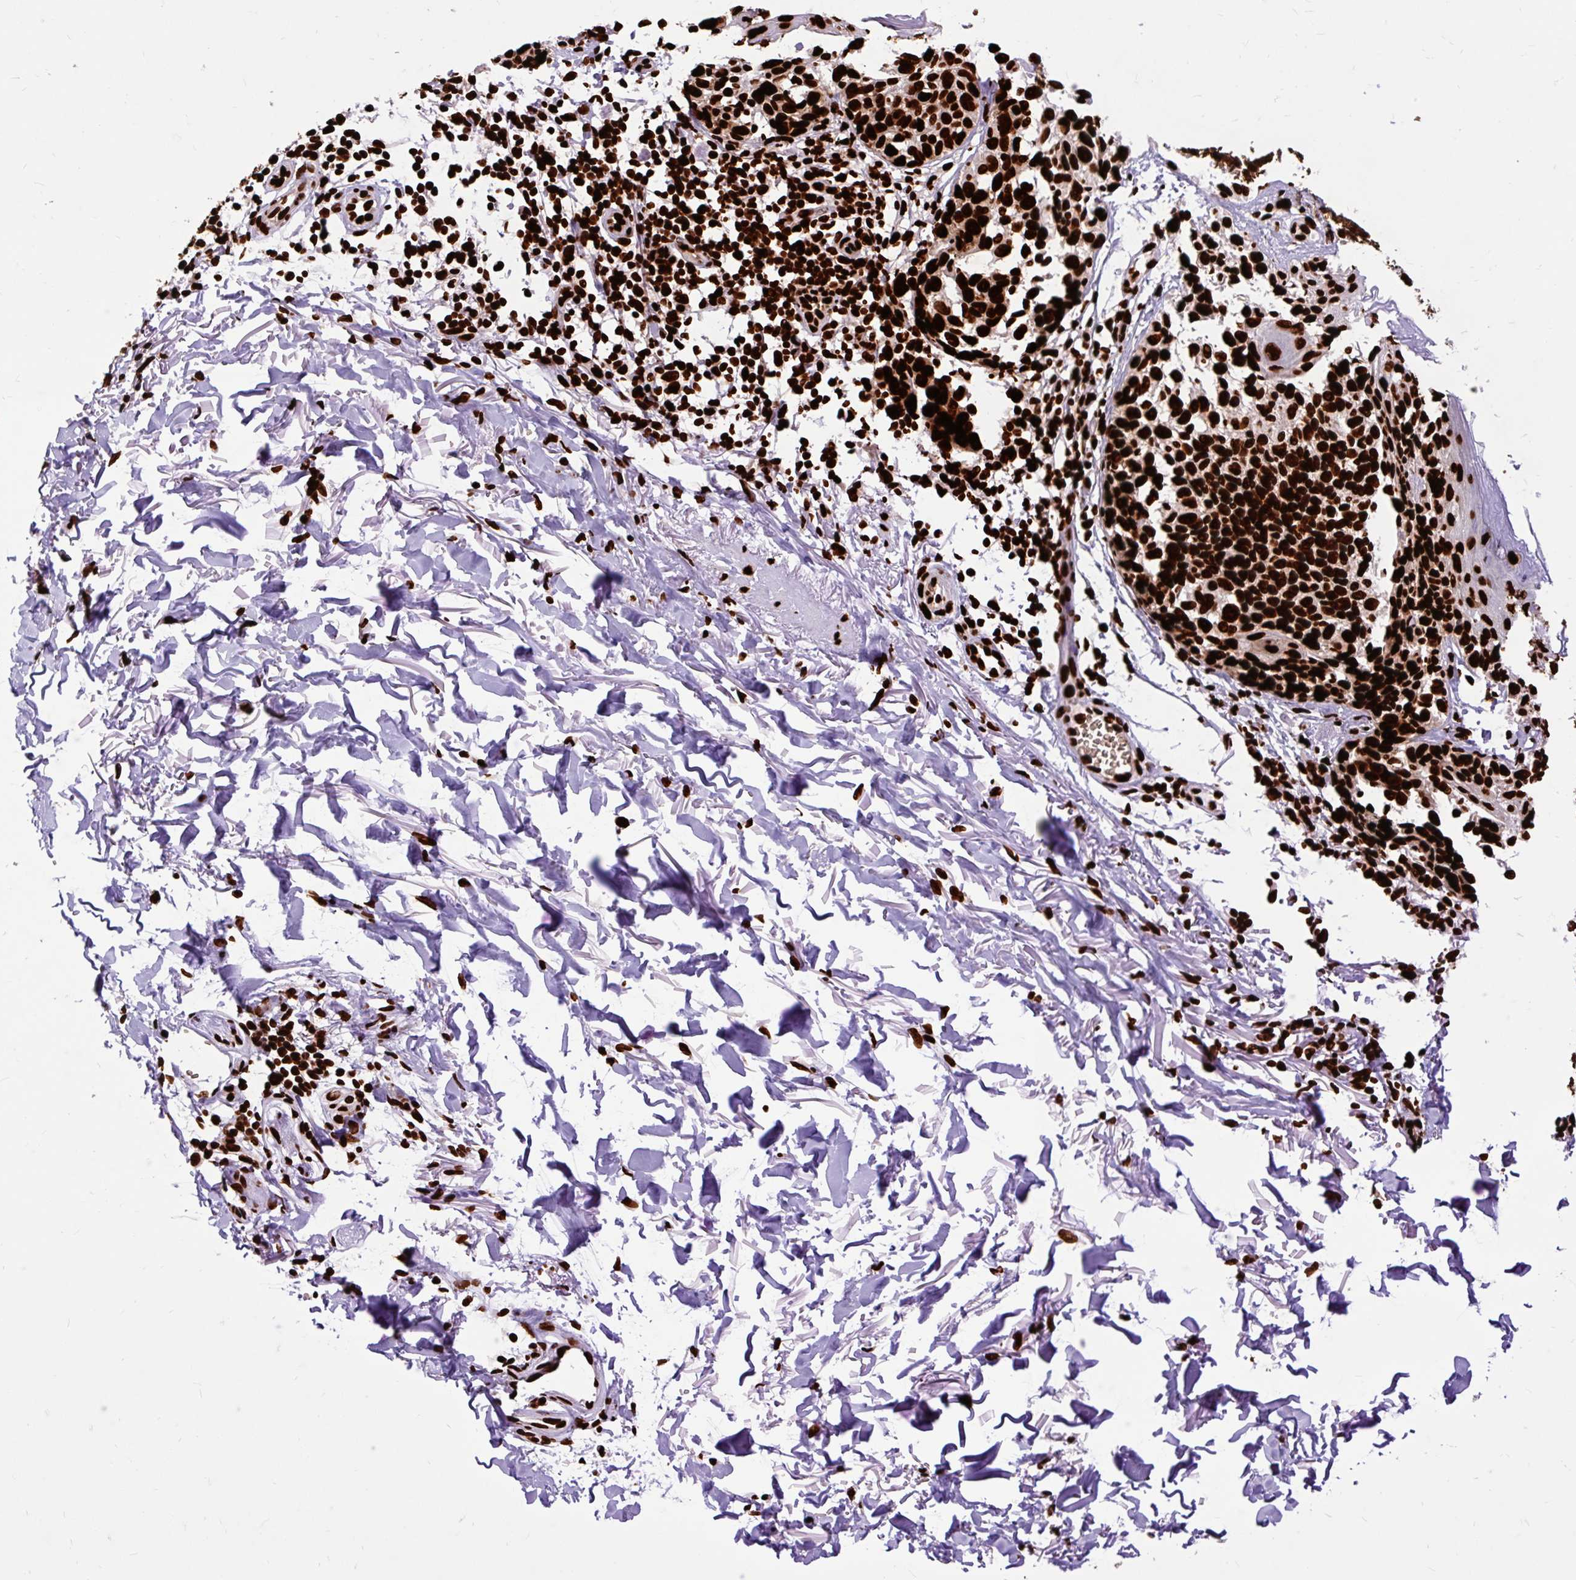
{"staining": {"intensity": "strong", "quantity": ">75%", "location": "nuclear"}, "tissue": "melanoma", "cell_type": "Tumor cells", "image_type": "cancer", "snomed": [{"axis": "morphology", "description": "Malignant melanoma, NOS"}, {"axis": "topography", "description": "Skin"}], "caption": "Malignant melanoma stained with DAB (3,3'-diaminobenzidine) immunohistochemistry (IHC) reveals high levels of strong nuclear expression in approximately >75% of tumor cells.", "gene": "FUS", "patient": {"sex": "male", "age": 73}}